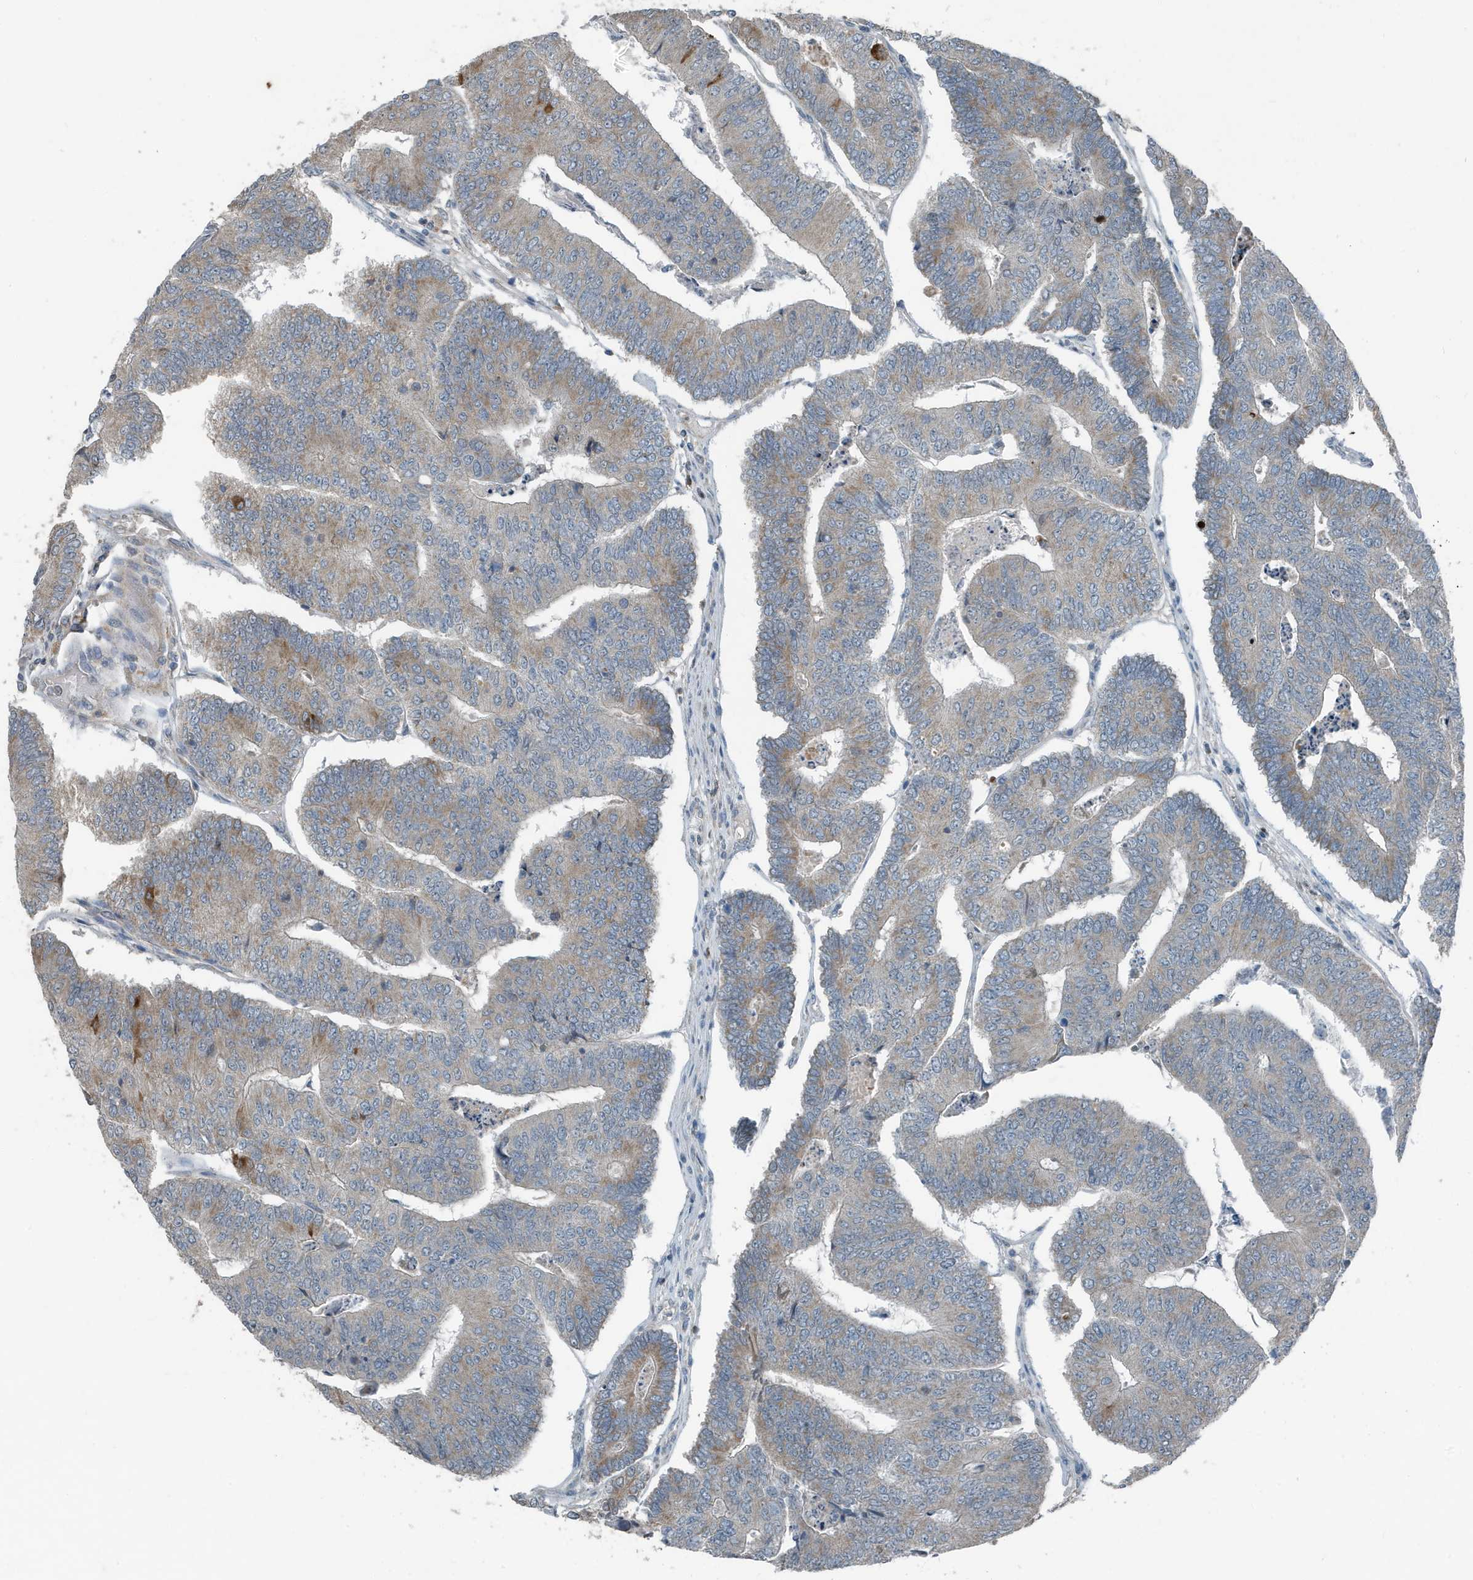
{"staining": {"intensity": "moderate", "quantity": "25%-75%", "location": "cytoplasmic/membranous"}, "tissue": "colorectal cancer", "cell_type": "Tumor cells", "image_type": "cancer", "snomed": [{"axis": "morphology", "description": "Adenocarcinoma, NOS"}, {"axis": "topography", "description": "Colon"}], "caption": "IHC staining of colorectal cancer, which demonstrates medium levels of moderate cytoplasmic/membranous expression in approximately 25%-75% of tumor cells indicating moderate cytoplasmic/membranous protein staining. The staining was performed using DAB (3,3'-diaminobenzidine) (brown) for protein detection and nuclei were counterstained in hematoxylin (blue).", "gene": "MT-CYB", "patient": {"sex": "female", "age": 67}}